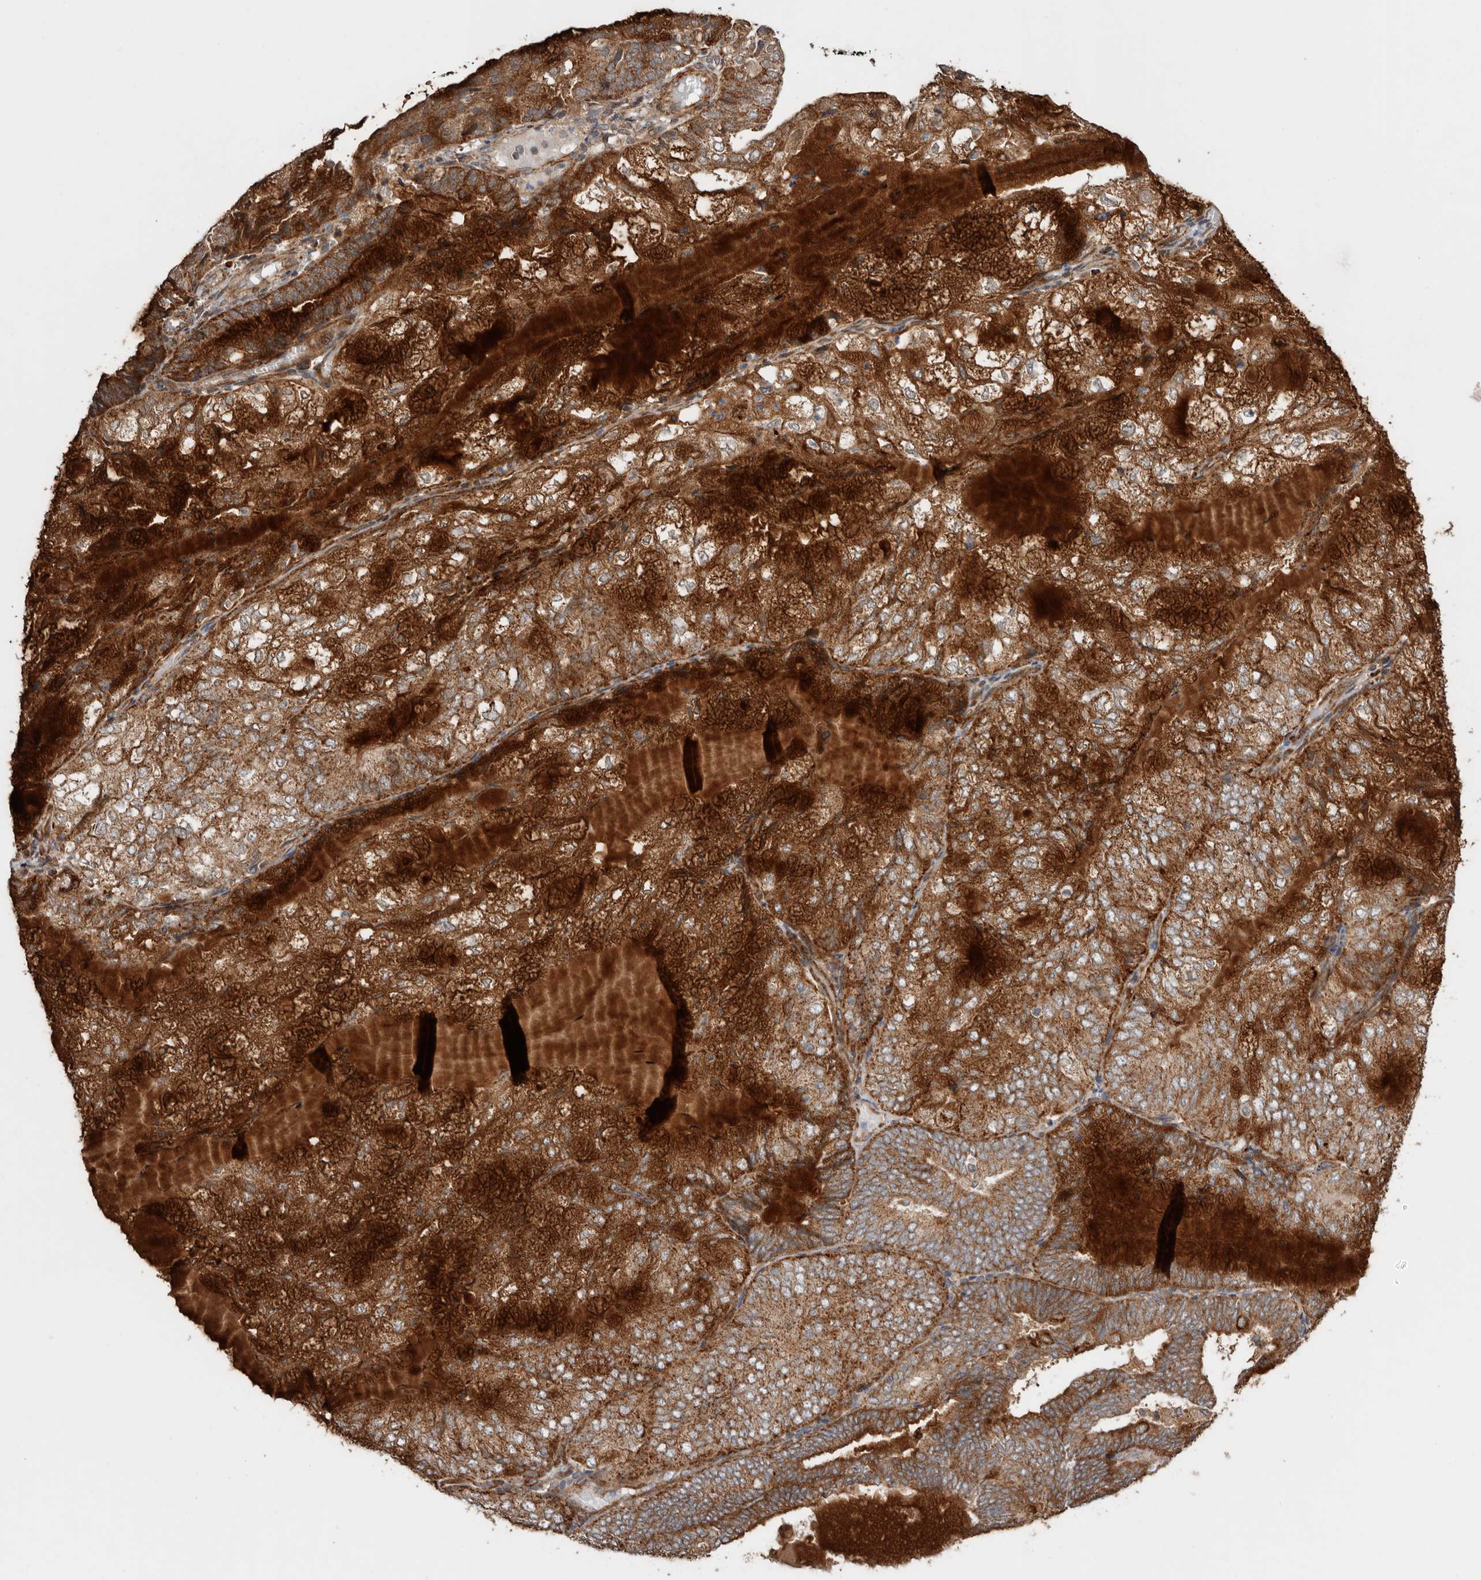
{"staining": {"intensity": "strong", "quantity": ">75%", "location": "cytoplasmic/membranous"}, "tissue": "endometrial cancer", "cell_type": "Tumor cells", "image_type": "cancer", "snomed": [{"axis": "morphology", "description": "Adenocarcinoma, NOS"}, {"axis": "topography", "description": "Endometrium"}], "caption": "Endometrial adenocarcinoma stained with DAB IHC shows high levels of strong cytoplasmic/membranous positivity in approximately >75% of tumor cells.", "gene": "PROKR1", "patient": {"sex": "female", "age": 81}}